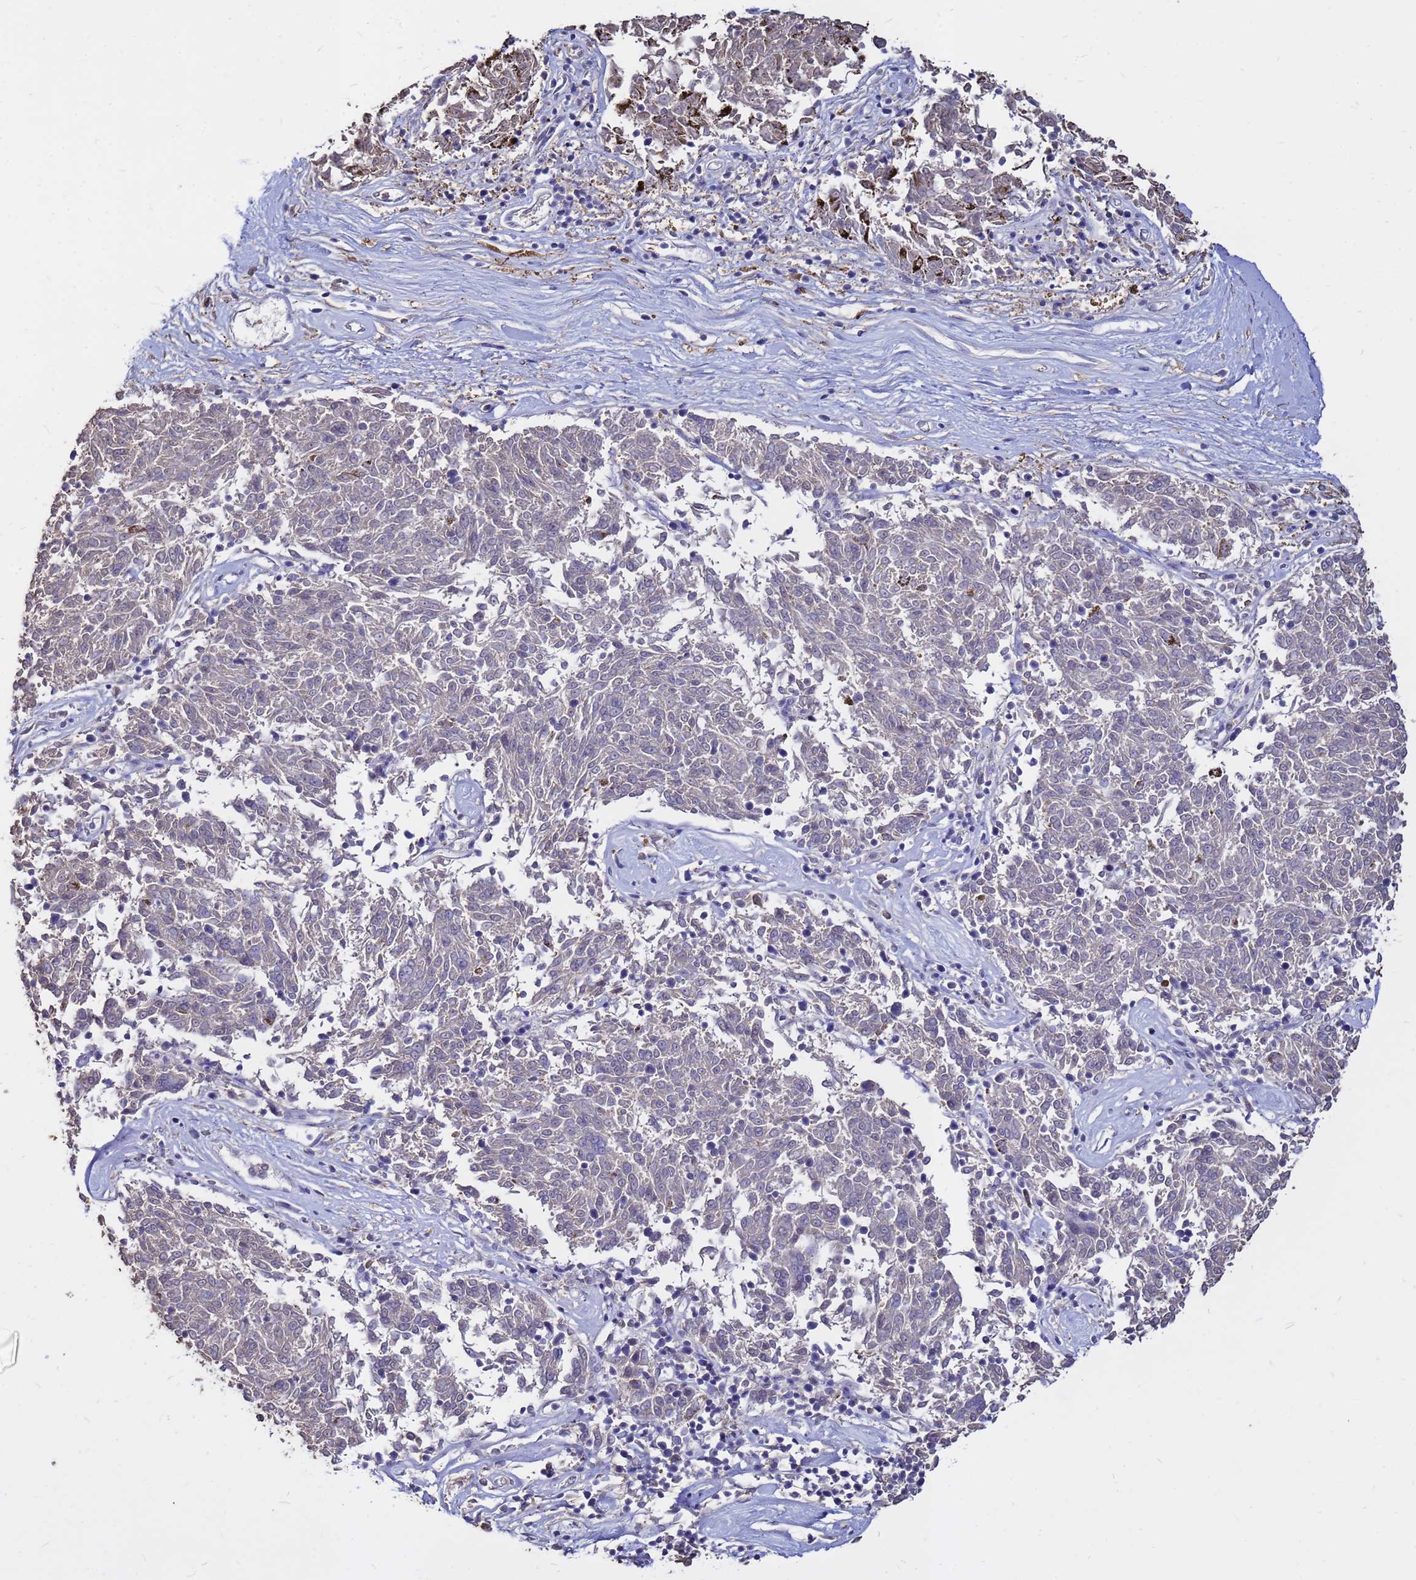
{"staining": {"intensity": "negative", "quantity": "none", "location": "none"}, "tissue": "melanoma", "cell_type": "Tumor cells", "image_type": "cancer", "snomed": [{"axis": "morphology", "description": "Malignant melanoma, NOS"}, {"axis": "topography", "description": "Skin"}], "caption": "IHC of human malignant melanoma demonstrates no staining in tumor cells.", "gene": "MOB2", "patient": {"sex": "female", "age": 72}}